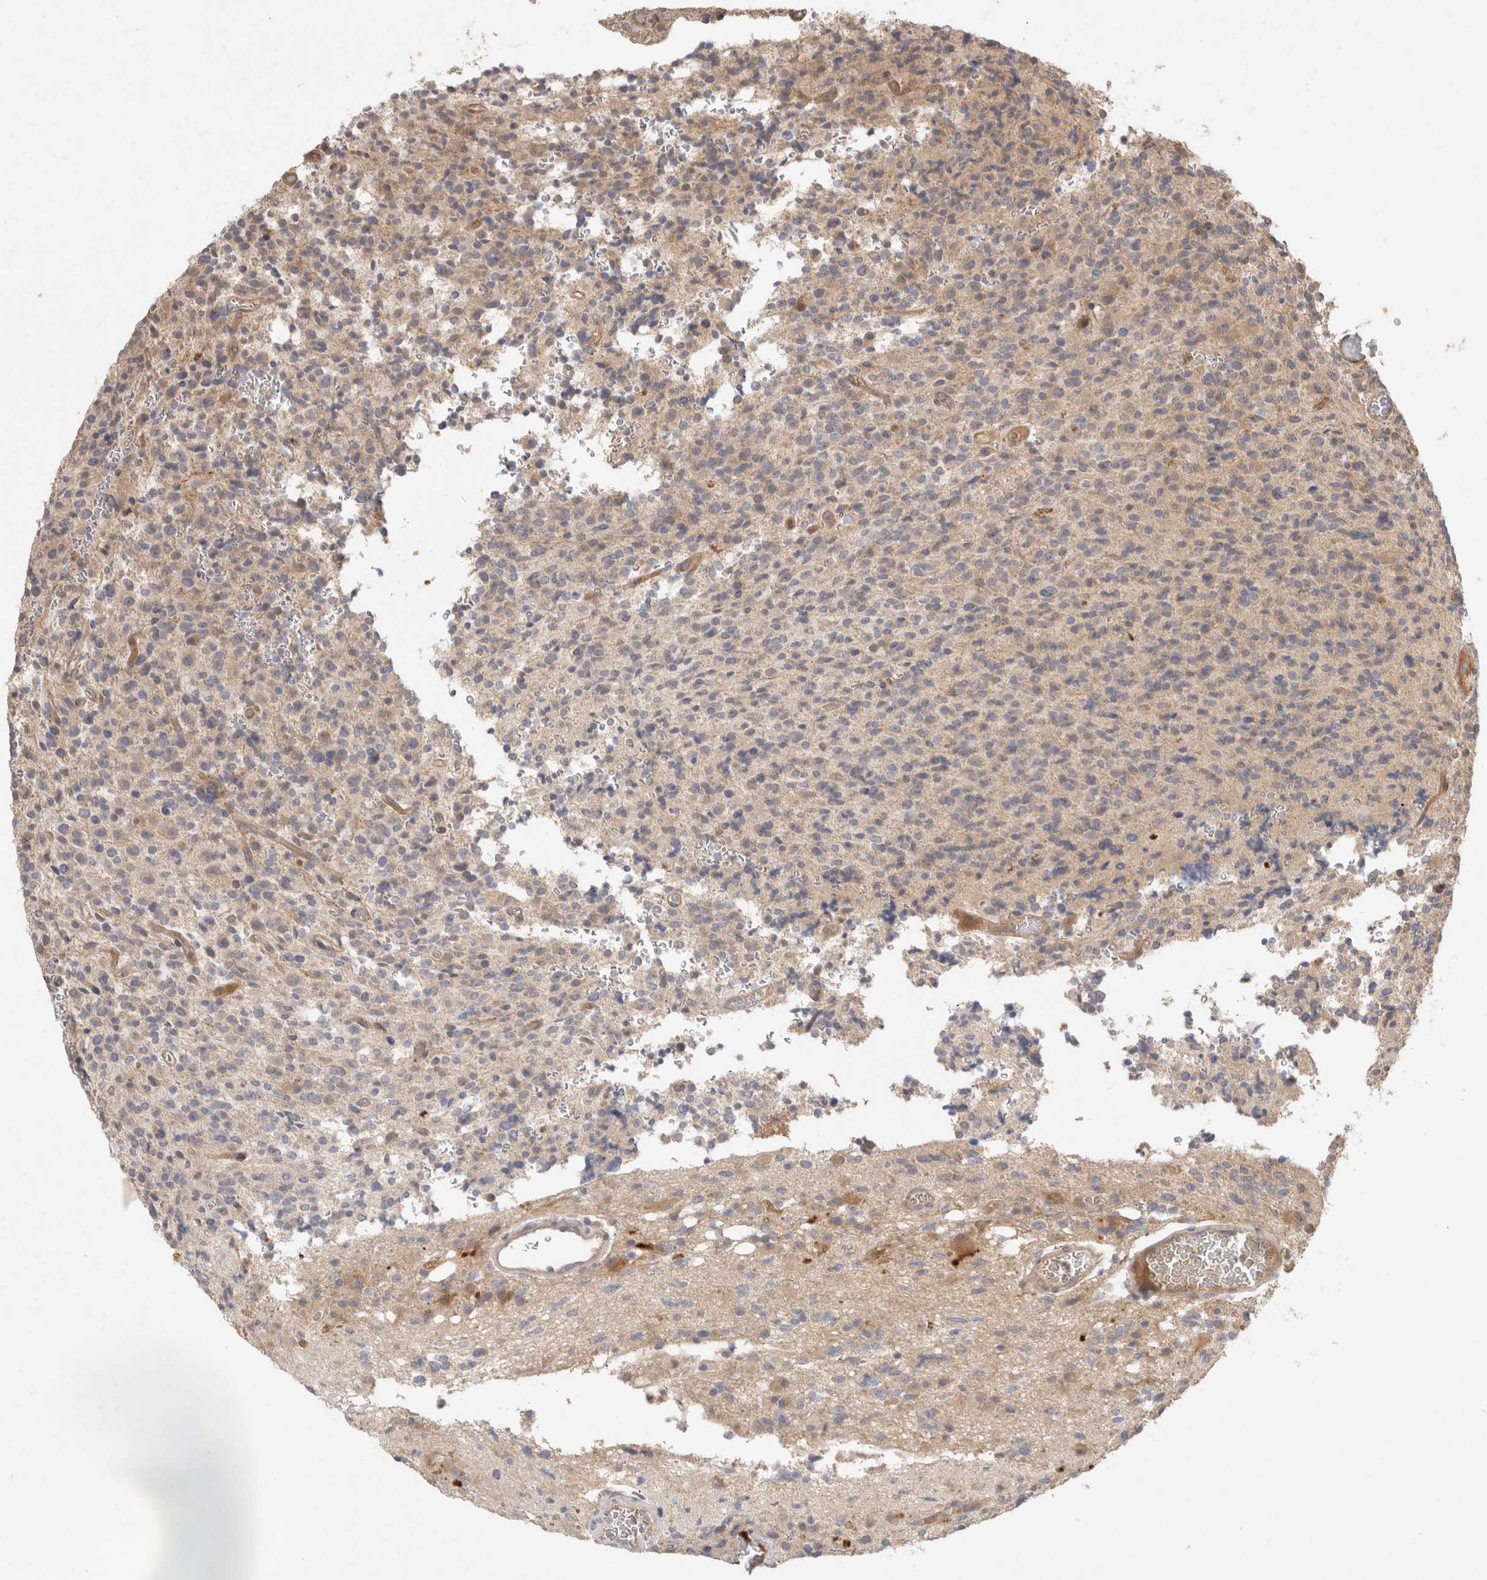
{"staining": {"intensity": "negative", "quantity": "none", "location": "none"}, "tissue": "glioma", "cell_type": "Tumor cells", "image_type": "cancer", "snomed": [{"axis": "morphology", "description": "Glioma, malignant, High grade"}, {"axis": "topography", "description": "Brain"}], "caption": "High-grade glioma (malignant) stained for a protein using immunohistochemistry shows no staining tumor cells.", "gene": "PPP1R42", "patient": {"sex": "male", "age": 34}}